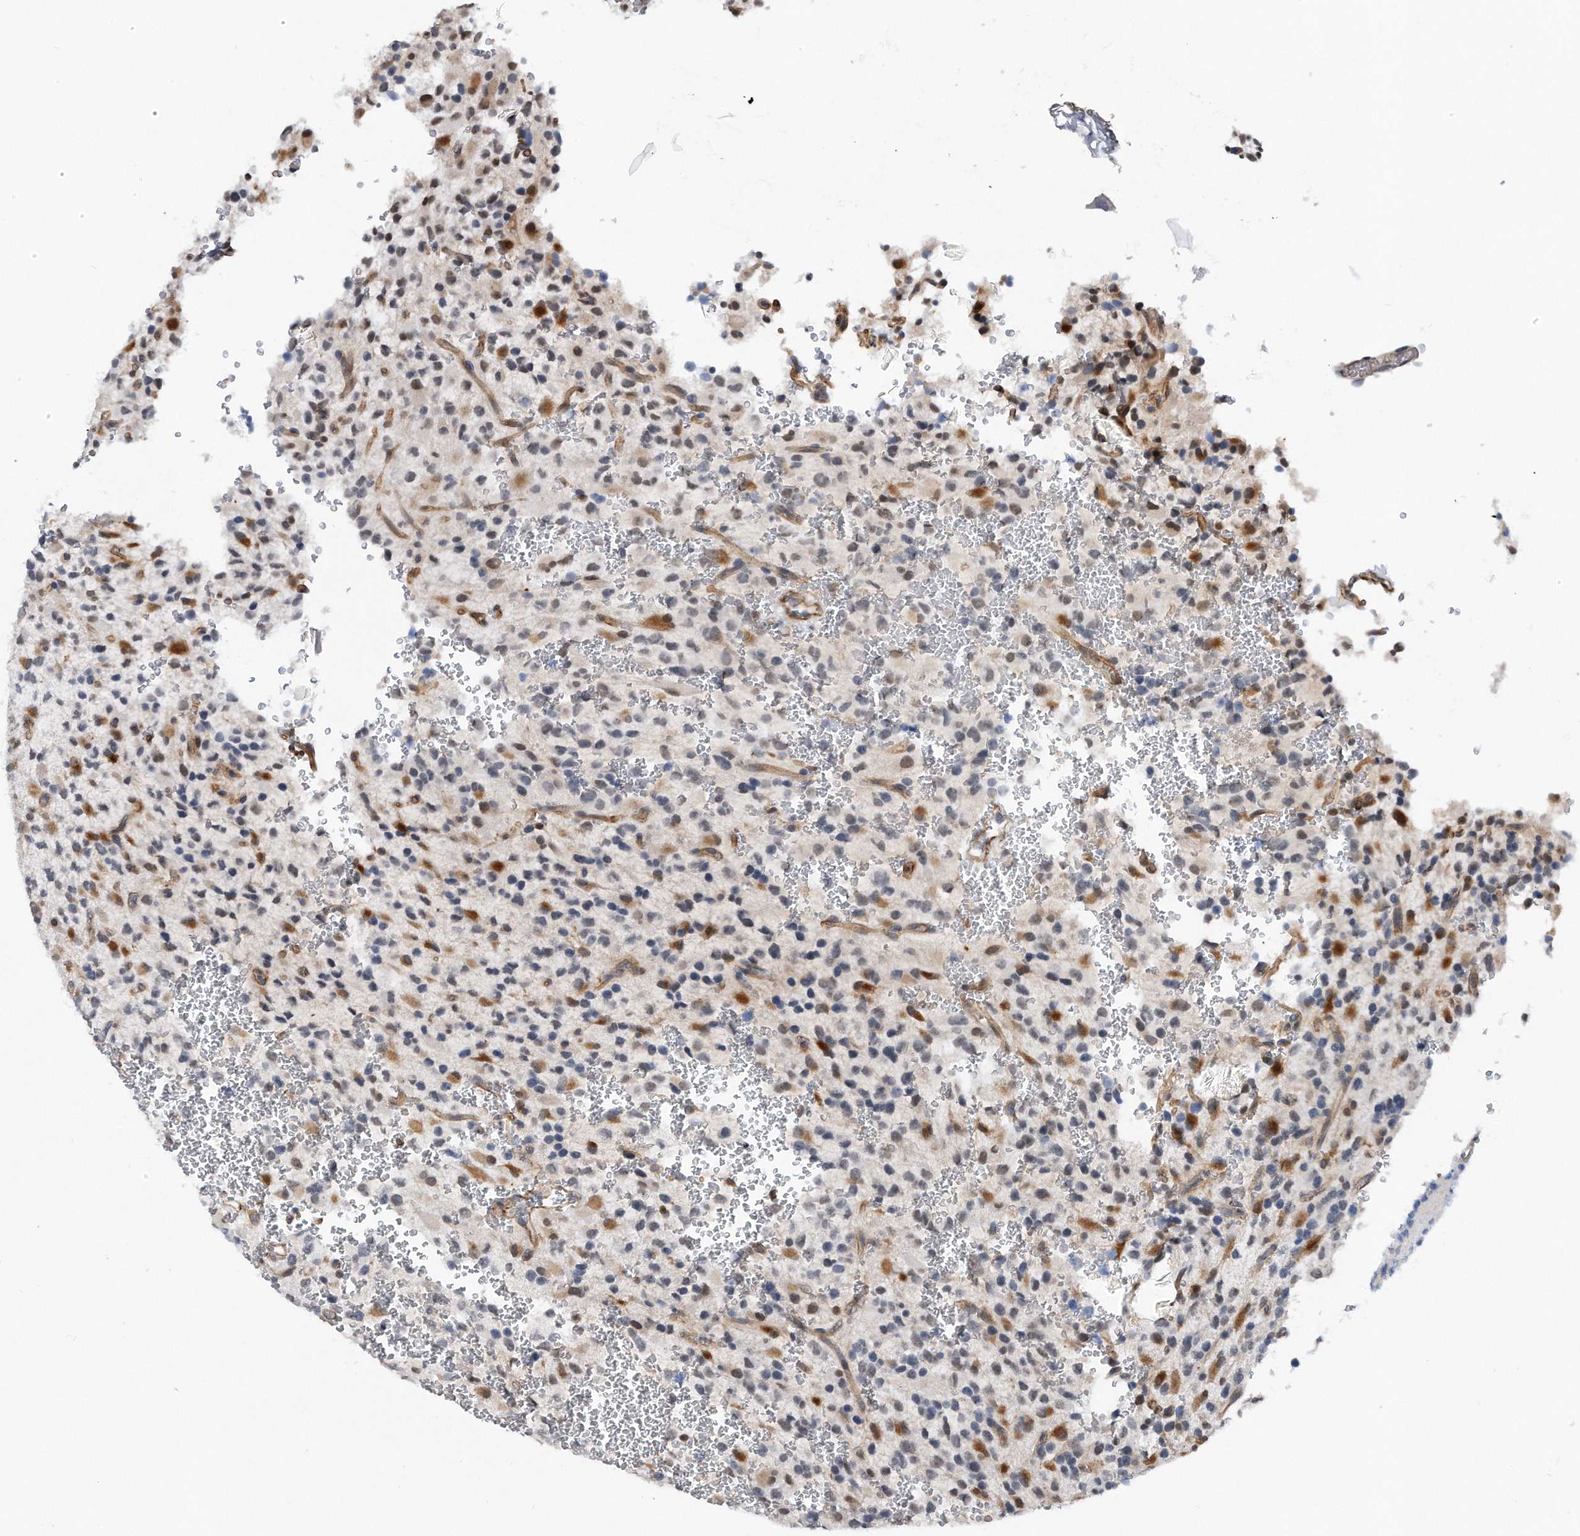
{"staining": {"intensity": "weak", "quantity": "25%-75%", "location": "cytoplasmic/membranous,nuclear"}, "tissue": "glioma", "cell_type": "Tumor cells", "image_type": "cancer", "snomed": [{"axis": "morphology", "description": "Glioma, malignant, High grade"}, {"axis": "topography", "description": "Brain"}], "caption": "The photomicrograph exhibits staining of malignant glioma (high-grade), revealing weak cytoplasmic/membranous and nuclear protein positivity (brown color) within tumor cells.", "gene": "TP53INP1", "patient": {"sex": "male", "age": 34}}